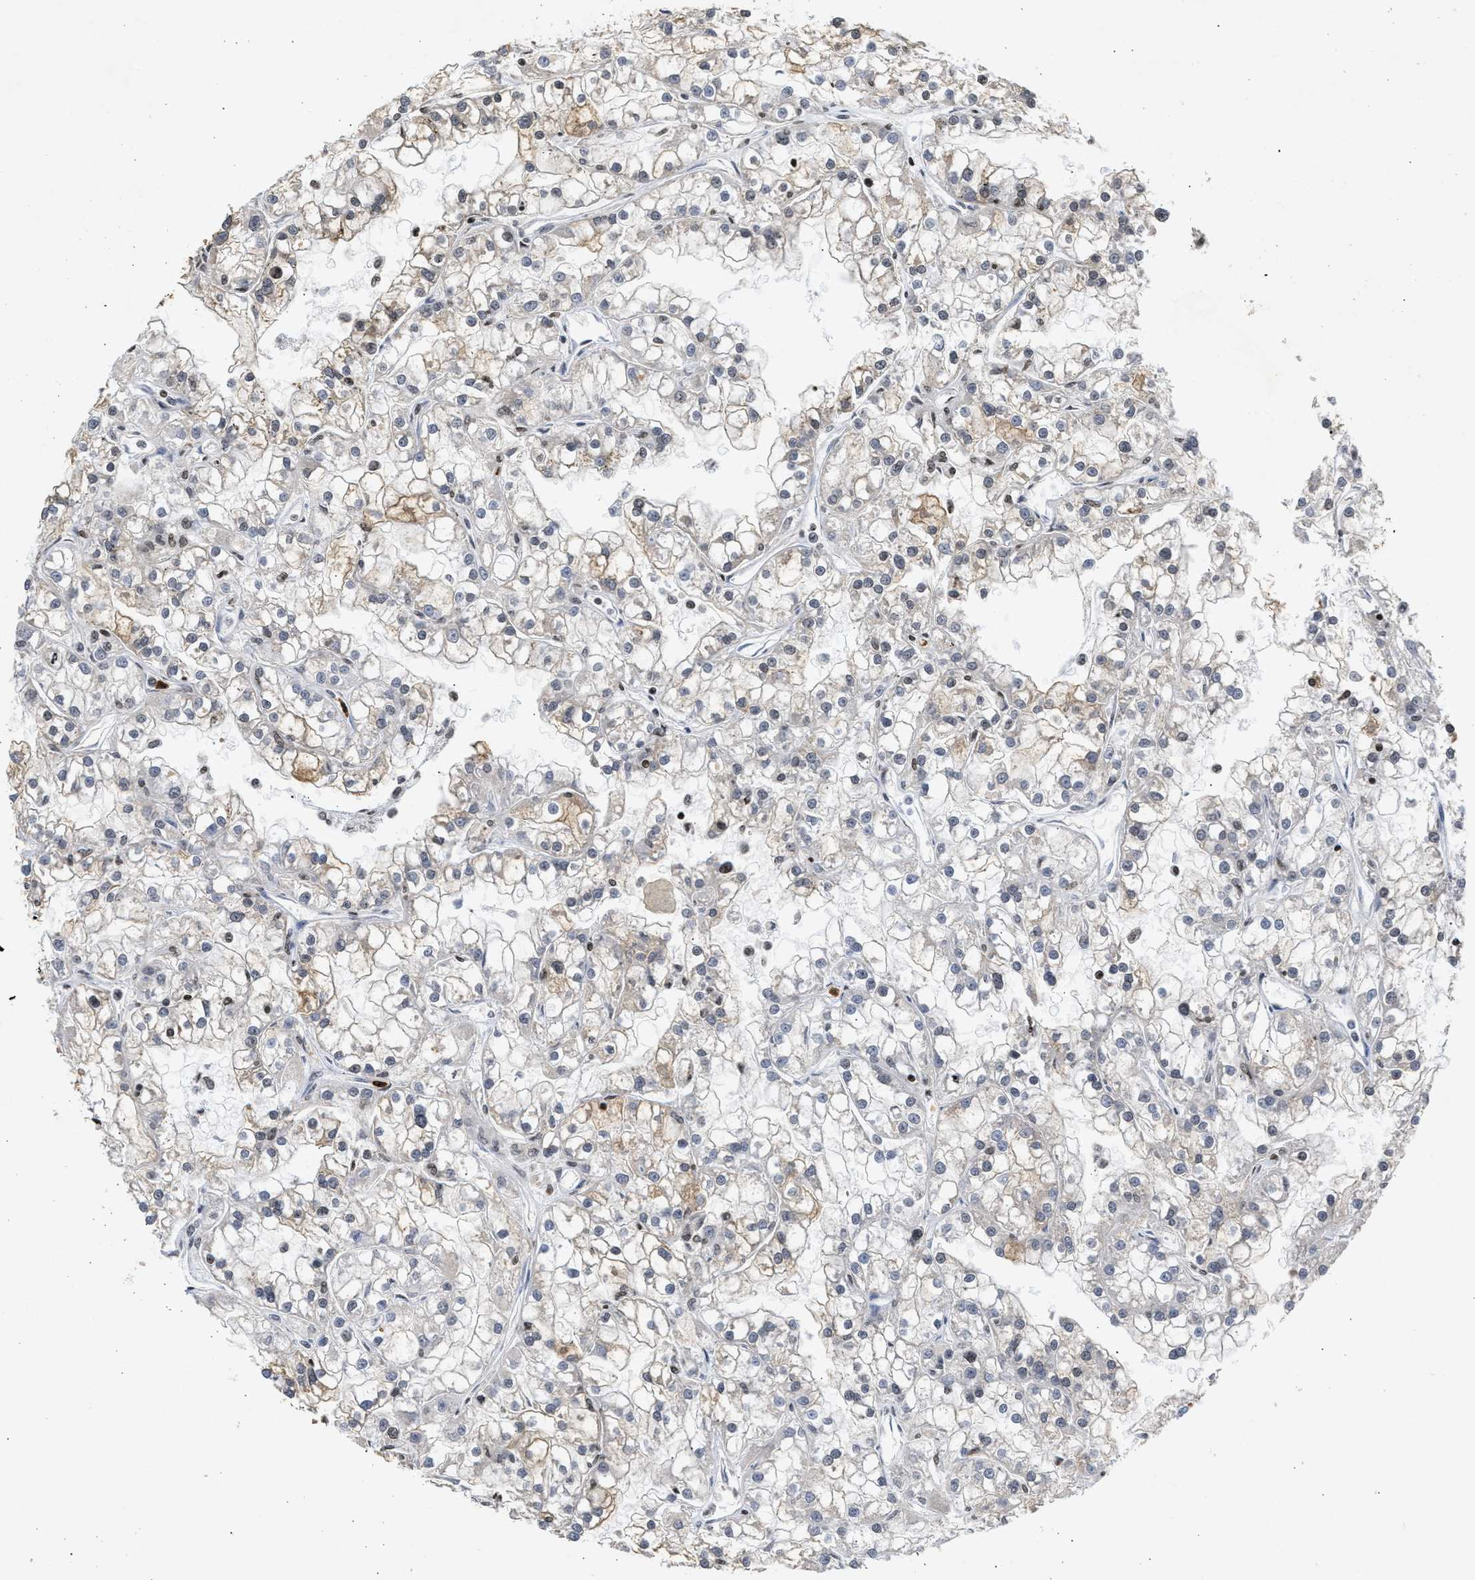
{"staining": {"intensity": "weak", "quantity": "<25%", "location": "cytoplasmic/membranous"}, "tissue": "renal cancer", "cell_type": "Tumor cells", "image_type": "cancer", "snomed": [{"axis": "morphology", "description": "Adenocarcinoma, NOS"}, {"axis": "topography", "description": "Kidney"}], "caption": "Tumor cells are negative for brown protein staining in adenocarcinoma (renal). Brightfield microscopy of immunohistochemistry stained with DAB (3,3'-diaminobenzidine) (brown) and hematoxylin (blue), captured at high magnification.", "gene": "ENSG00000142539", "patient": {"sex": "female", "age": 52}}